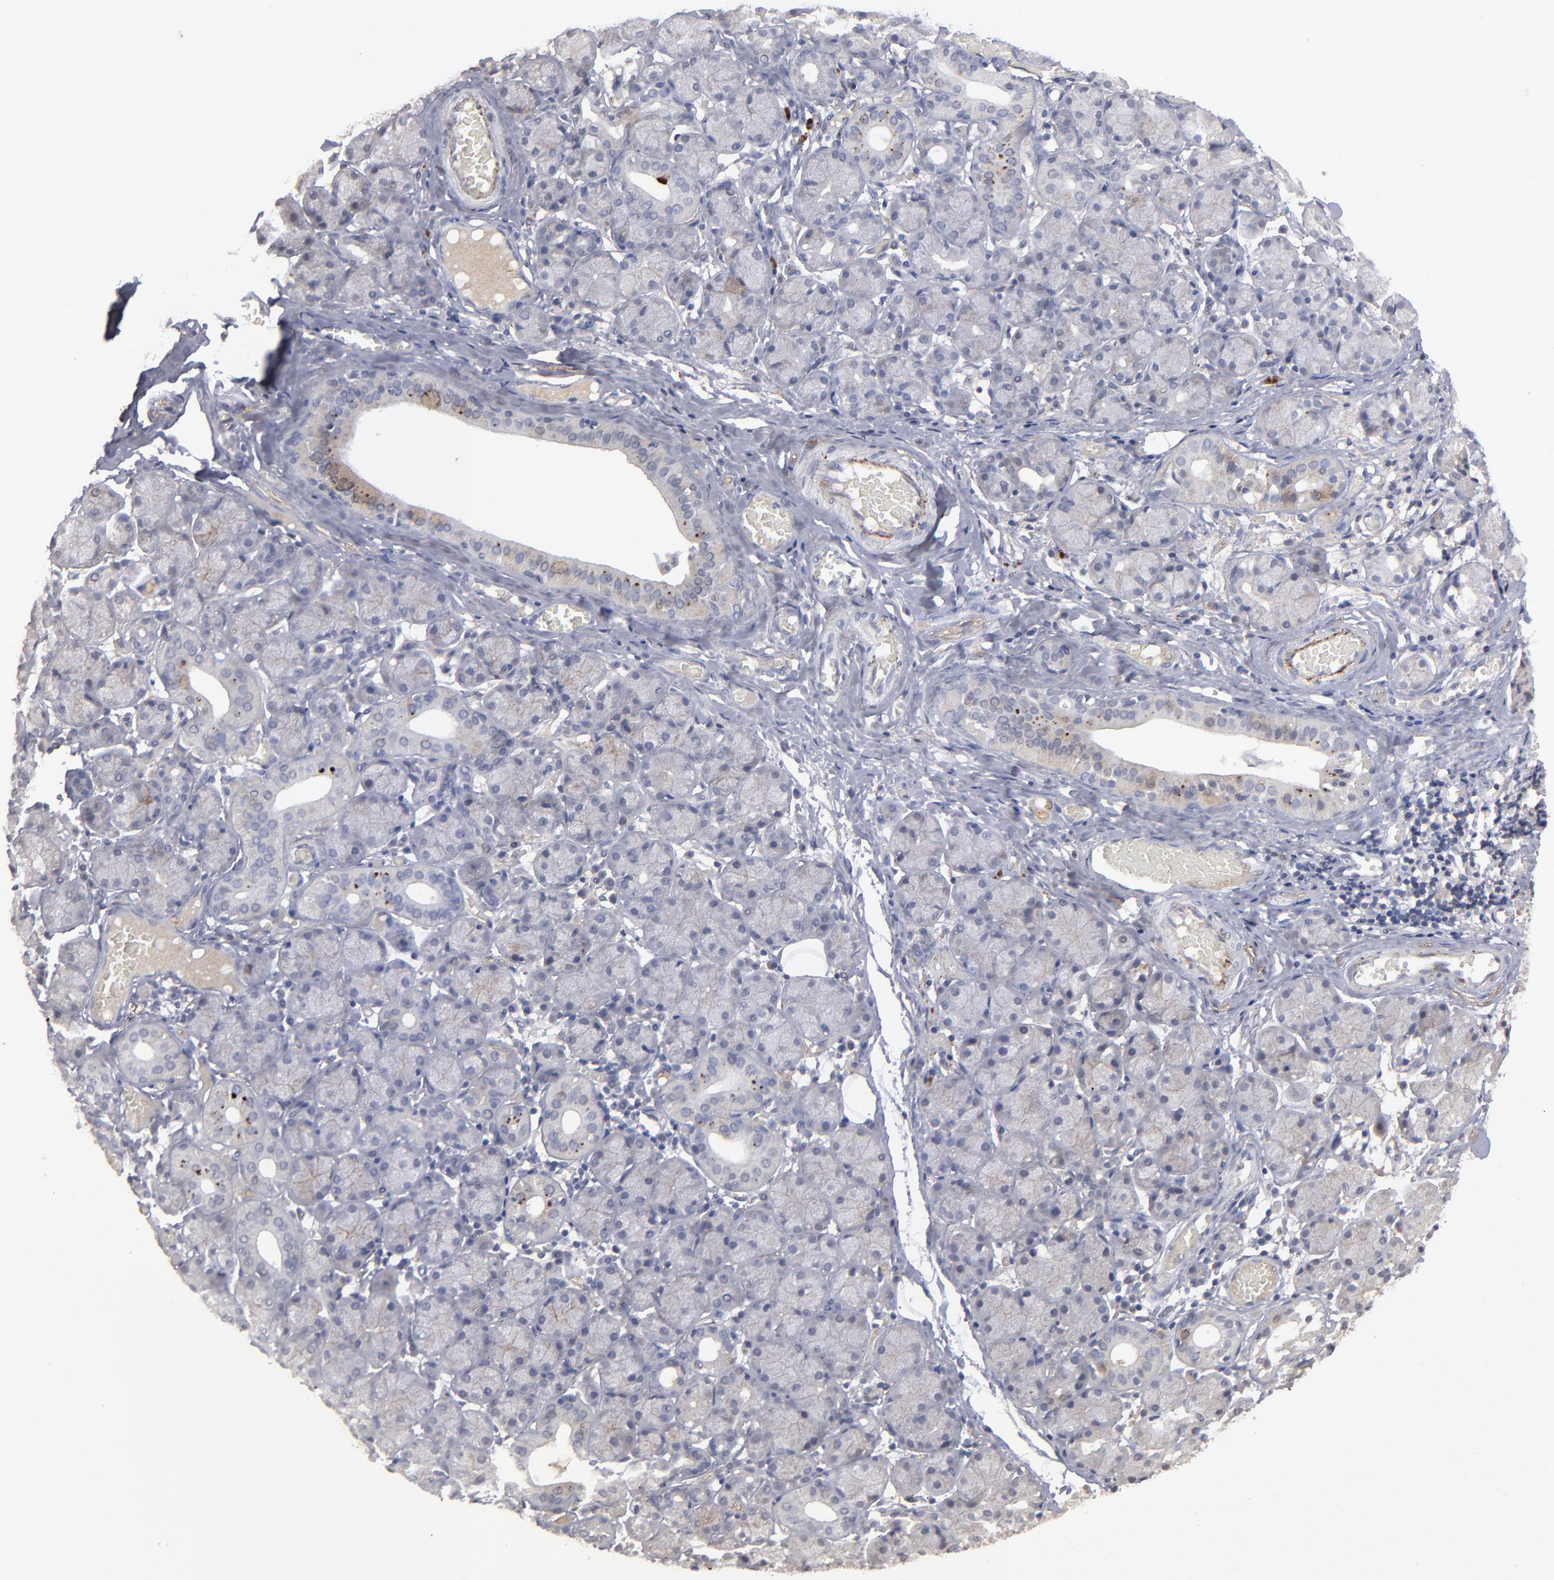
{"staining": {"intensity": "negative", "quantity": "none", "location": "none"}, "tissue": "salivary gland", "cell_type": "Glandular cells", "image_type": "normal", "snomed": [{"axis": "morphology", "description": "Normal tissue, NOS"}, {"axis": "topography", "description": "Salivary gland"}], "caption": "A histopathology image of human salivary gland is negative for staining in glandular cells. (Brightfield microscopy of DAB IHC at high magnification).", "gene": "GPM6B", "patient": {"sex": "female", "age": 24}}